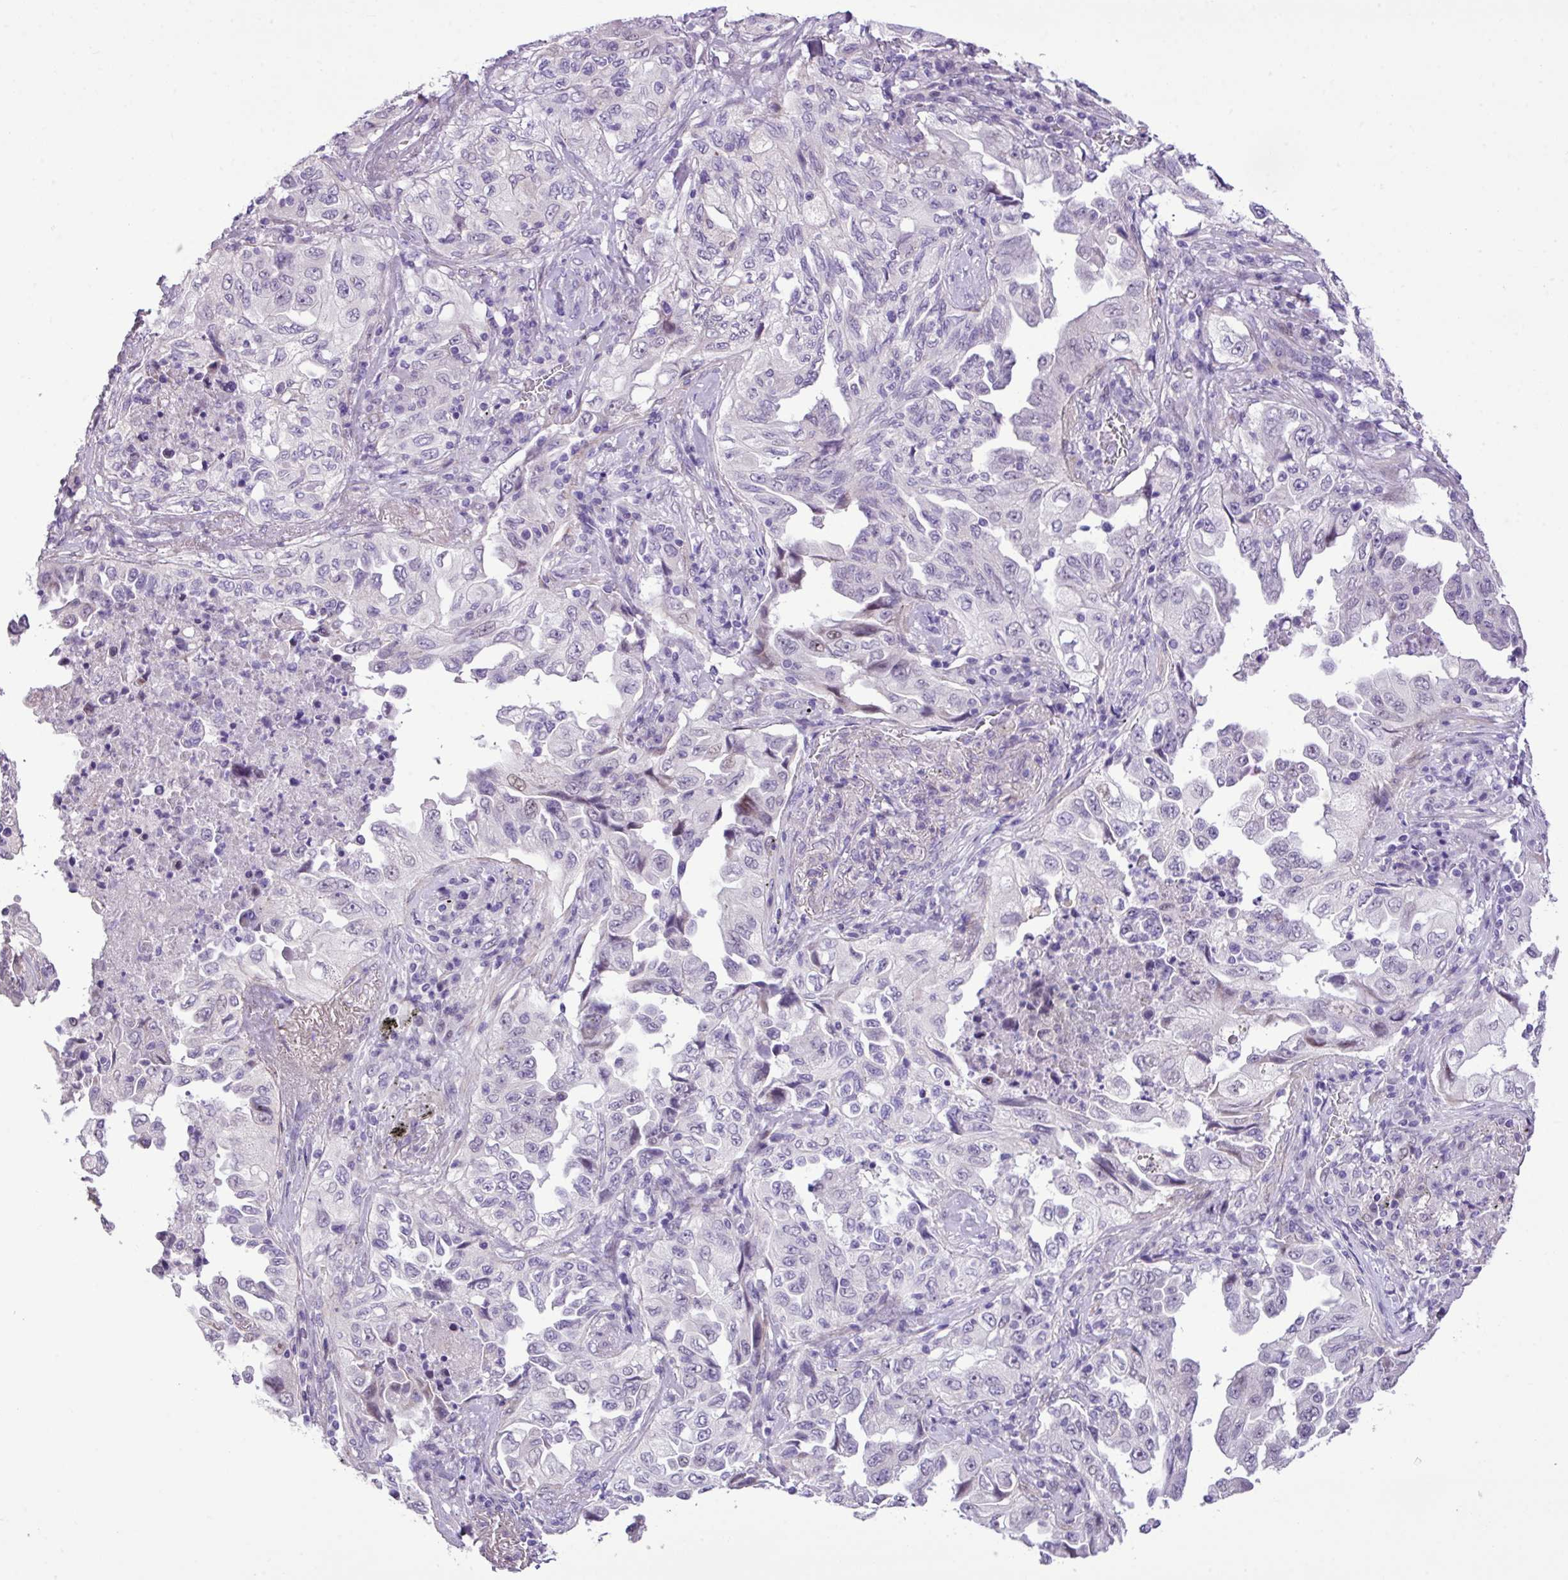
{"staining": {"intensity": "negative", "quantity": "none", "location": "none"}, "tissue": "lung cancer", "cell_type": "Tumor cells", "image_type": "cancer", "snomed": [{"axis": "morphology", "description": "Adenocarcinoma, NOS"}, {"axis": "topography", "description": "Lung"}], "caption": "Tumor cells show no significant expression in lung cancer.", "gene": "YLPM1", "patient": {"sex": "female", "age": 51}}